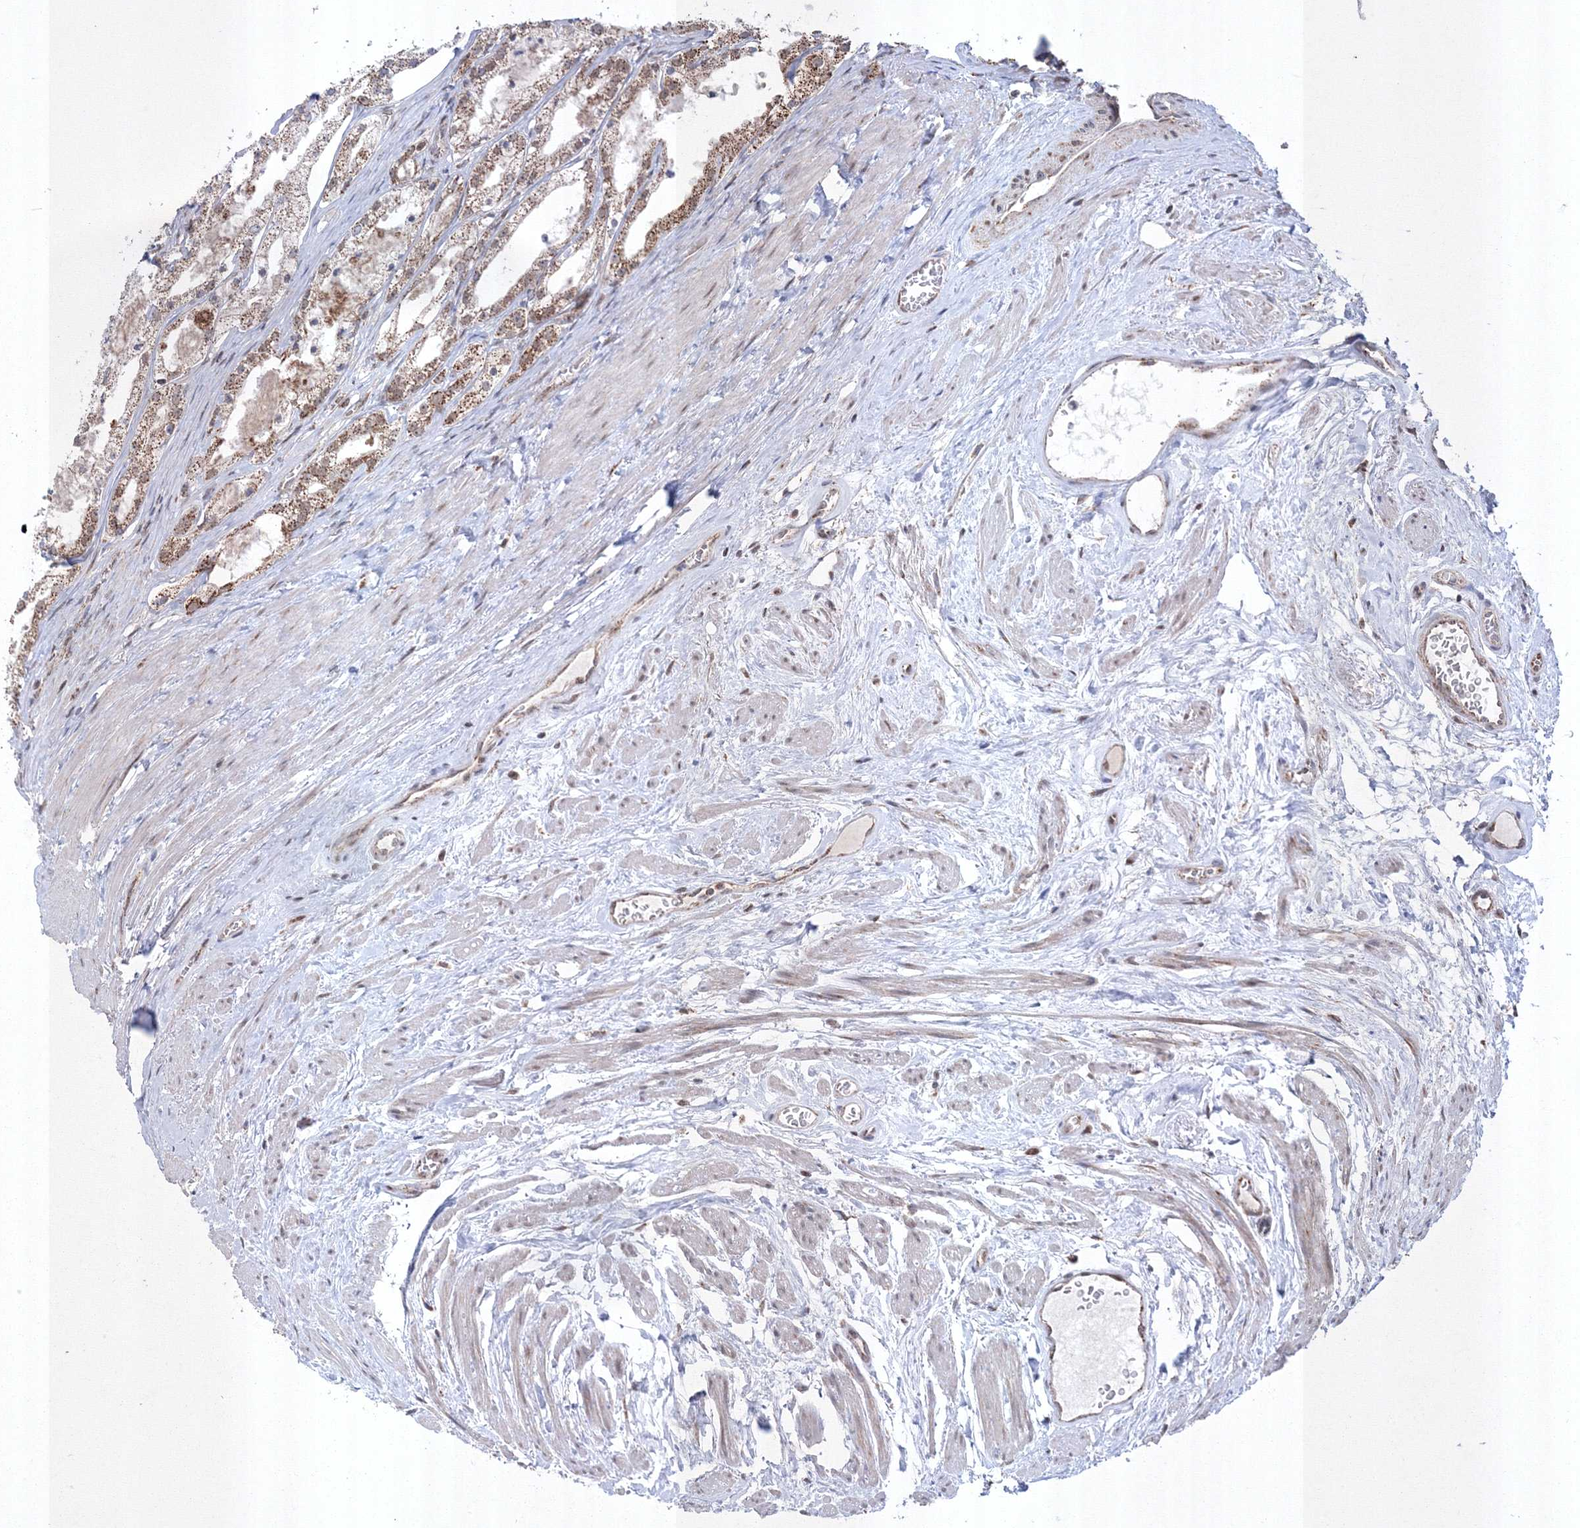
{"staining": {"intensity": "strong", "quantity": ">75%", "location": "cytoplasmic/membranous"}, "tissue": "prostate cancer", "cell_type": "Tumor cells", "image_type": "cancer", "snomed": [{"axis": "morphology", "description": "Adenocarcinoma, High grade"}, {"axis": "topography", "description": "Prostate"}], "caption": "Immunohistochemistry (IHC) image of prostate cancer (adenocarcinoma (high-grade)) stained for a protein (brown), which demonstrates high levels of strong cytoplasmic/membranous staining in approximately >75% of tumor cells.", "gene": "GRSF1", "patient": {"sex": "male", "age": 68}}